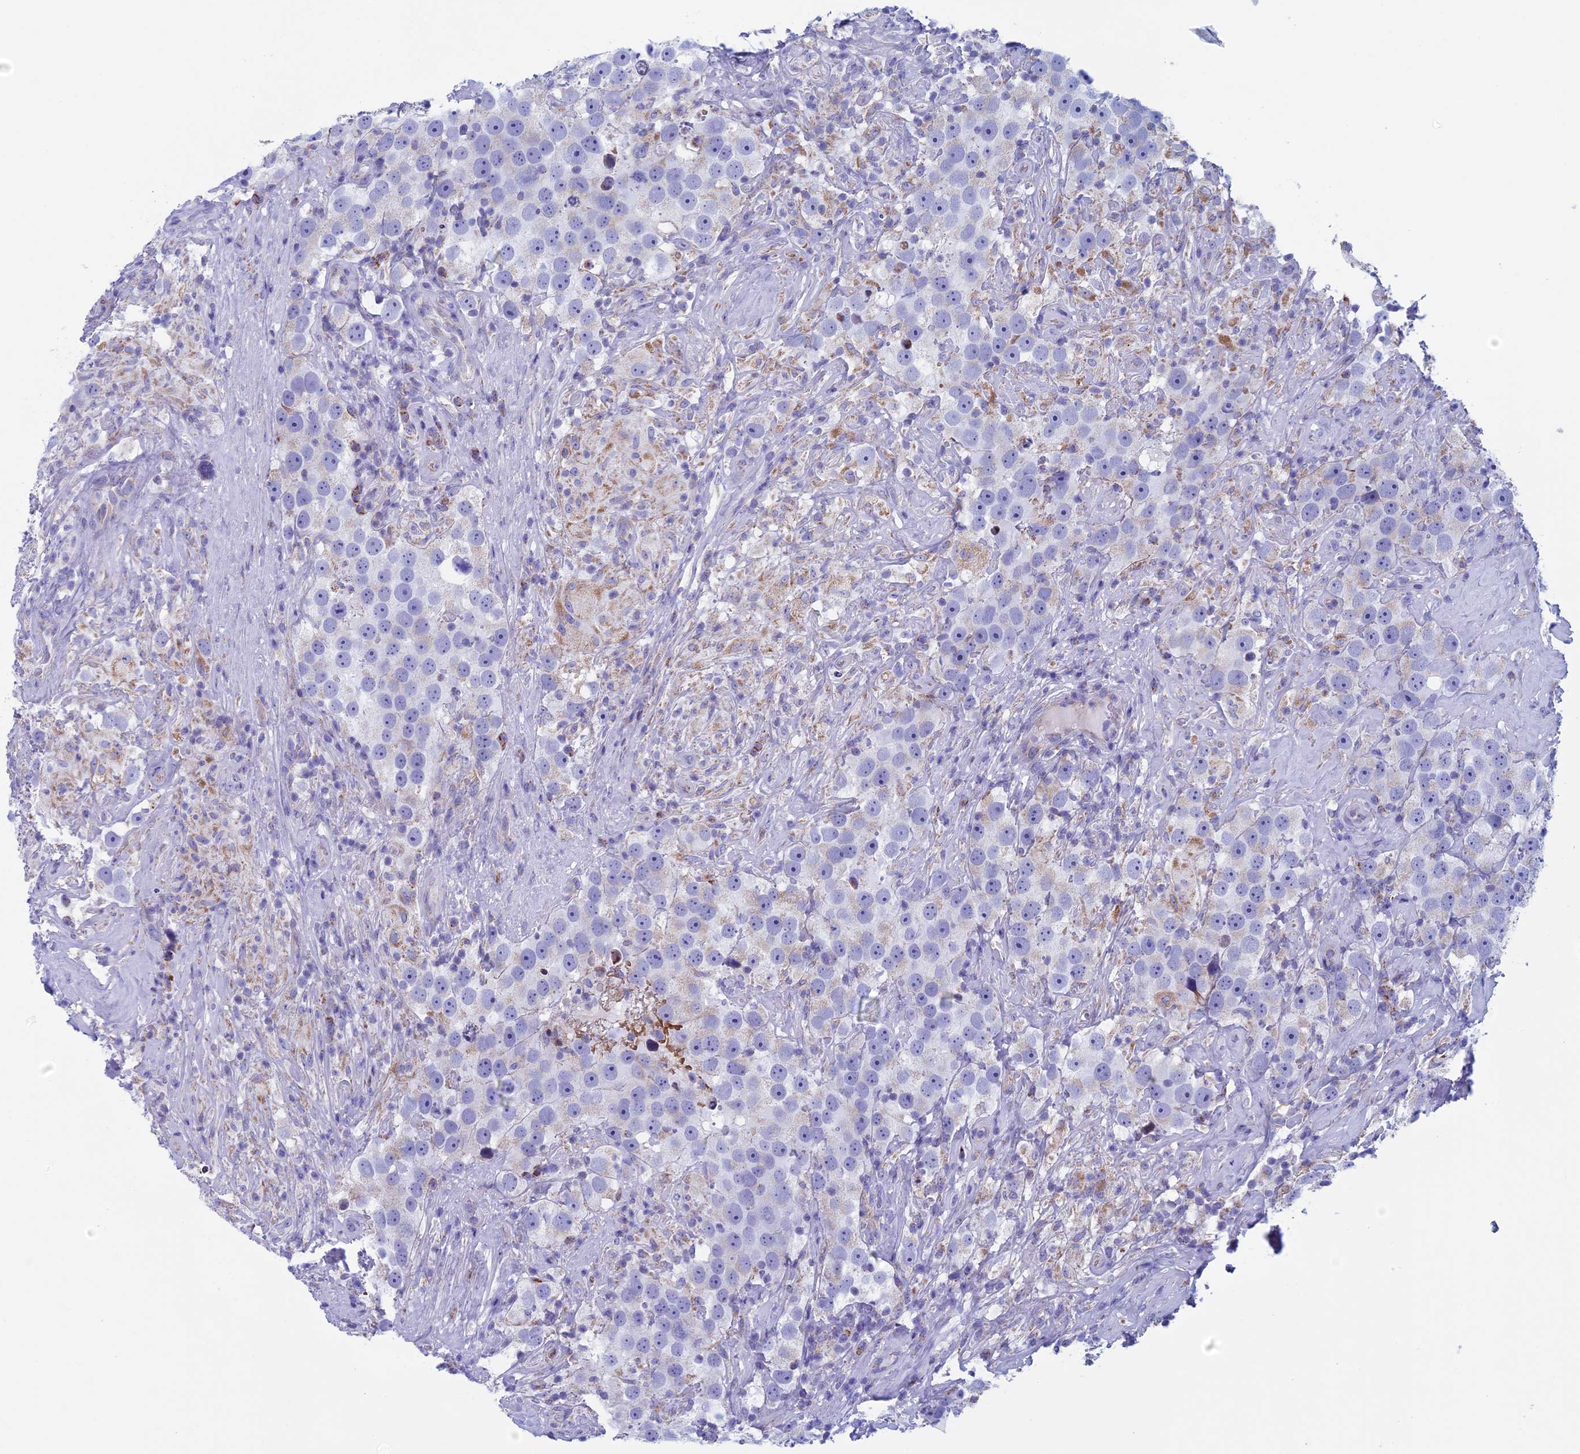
{"staining": {"intensity": "negative", "quantity": "none", "location": "none"}, "tissue": "testis cancer", "cell_type": "Tumor cells", "image_type": "cancer", "snomed": [{"axis": "morphology", "description": "Seminoma, NOS"}, {"axis": "topography", "description": "Testis"}], "caption": "This is an immunohistochemistry (IHC) histopathology image of seminoma (testis). There is no expression in tumor cells.", "gene": "NDUFB9", "patient": {"sex": "male", "age": 49}}